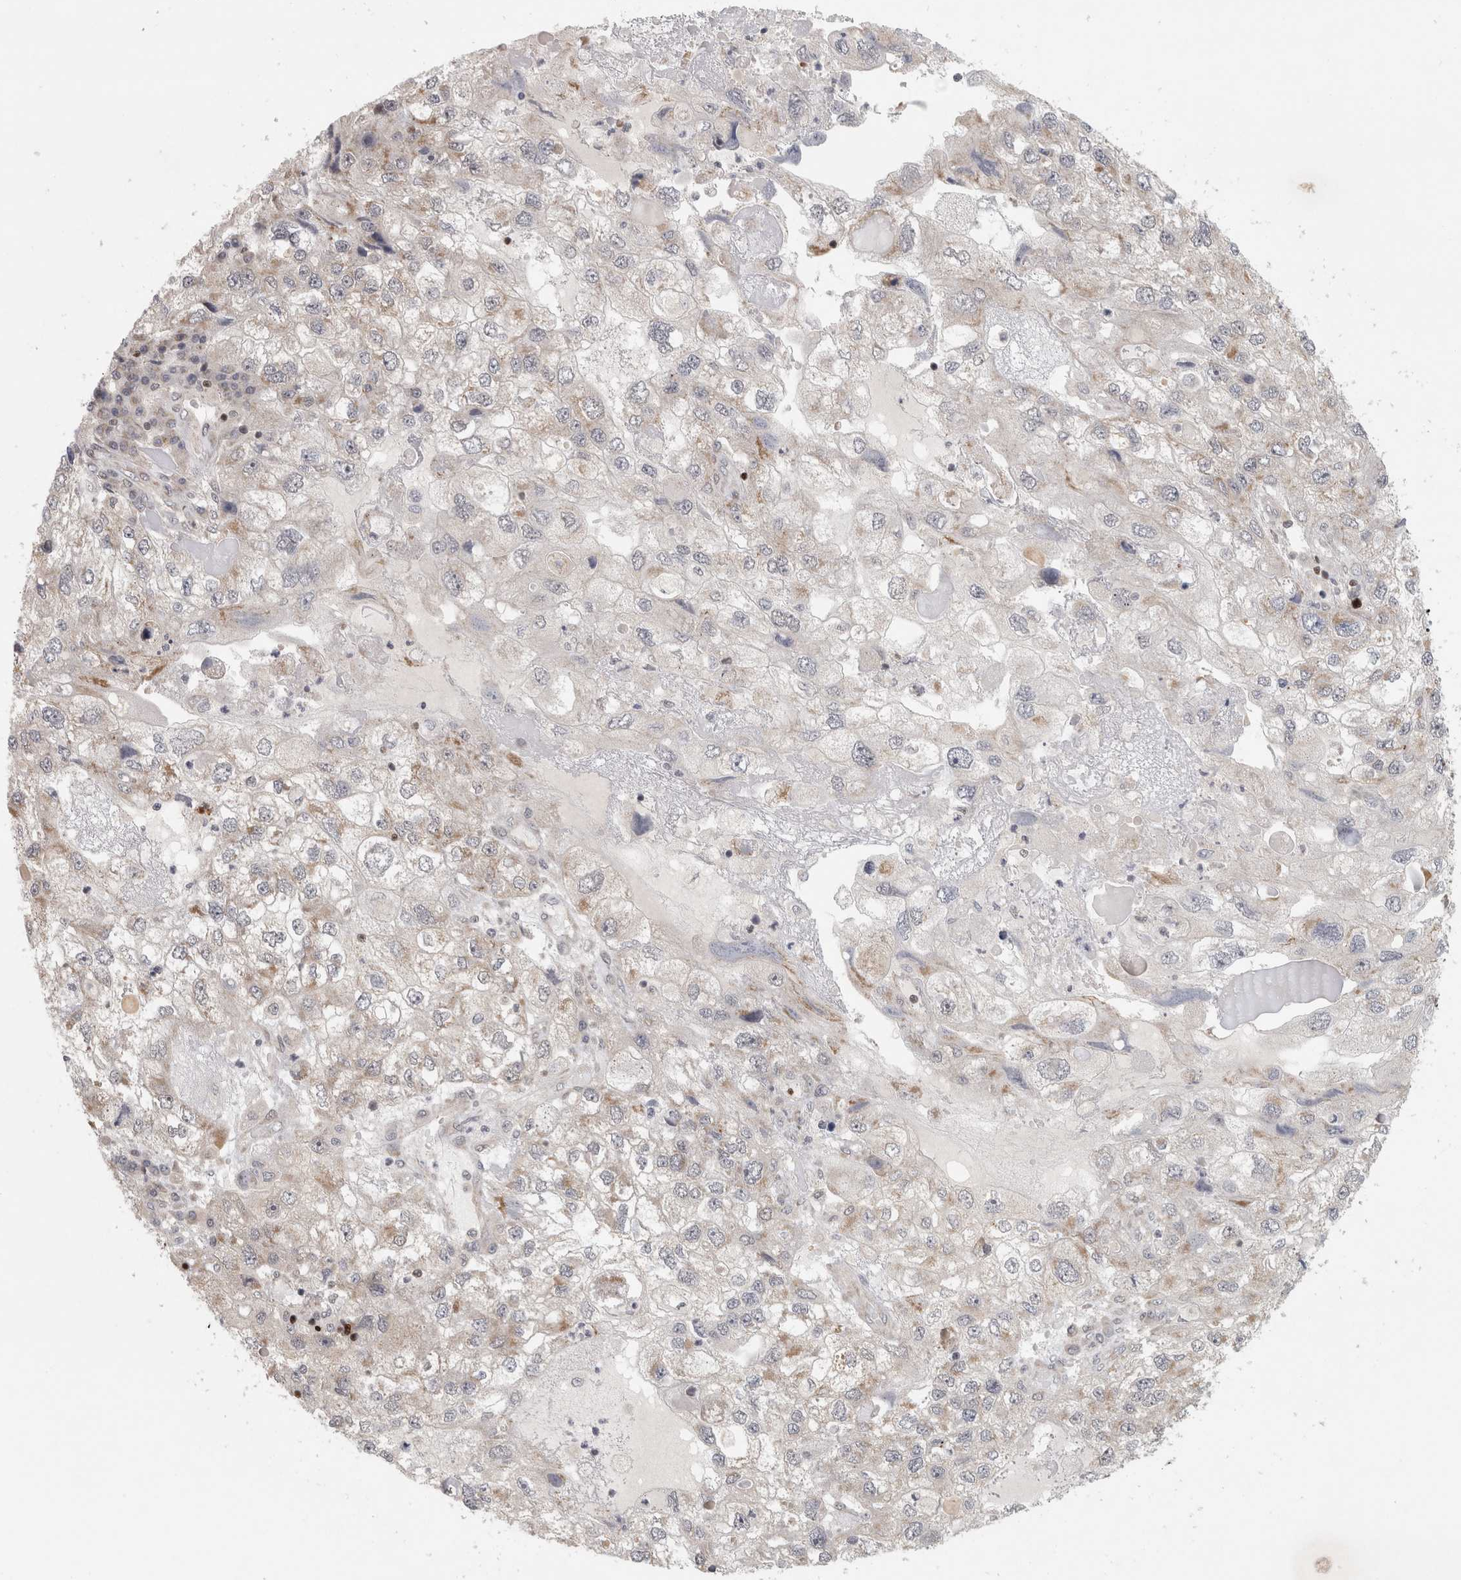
{"staining": {"intensity": "negative", "quantity": "none", "location": "none"}, "tissue": "endometrial cancer", "cell_type": "Tumor cells", "image_type": "cancer", "snomed": [{"axis": "morphology", "description": "Adenocarcinoma, NOS"}, {"axis": "topography", "description": "Endometrium"}], "caption": "Tumor cells show no significant protein staining in endometrial cancer (adenocarcinoma). (IHC, brightfield microscopy, high magnification).", "gene": "KDM8", "patient": {"sex": "female", "age": 49}}